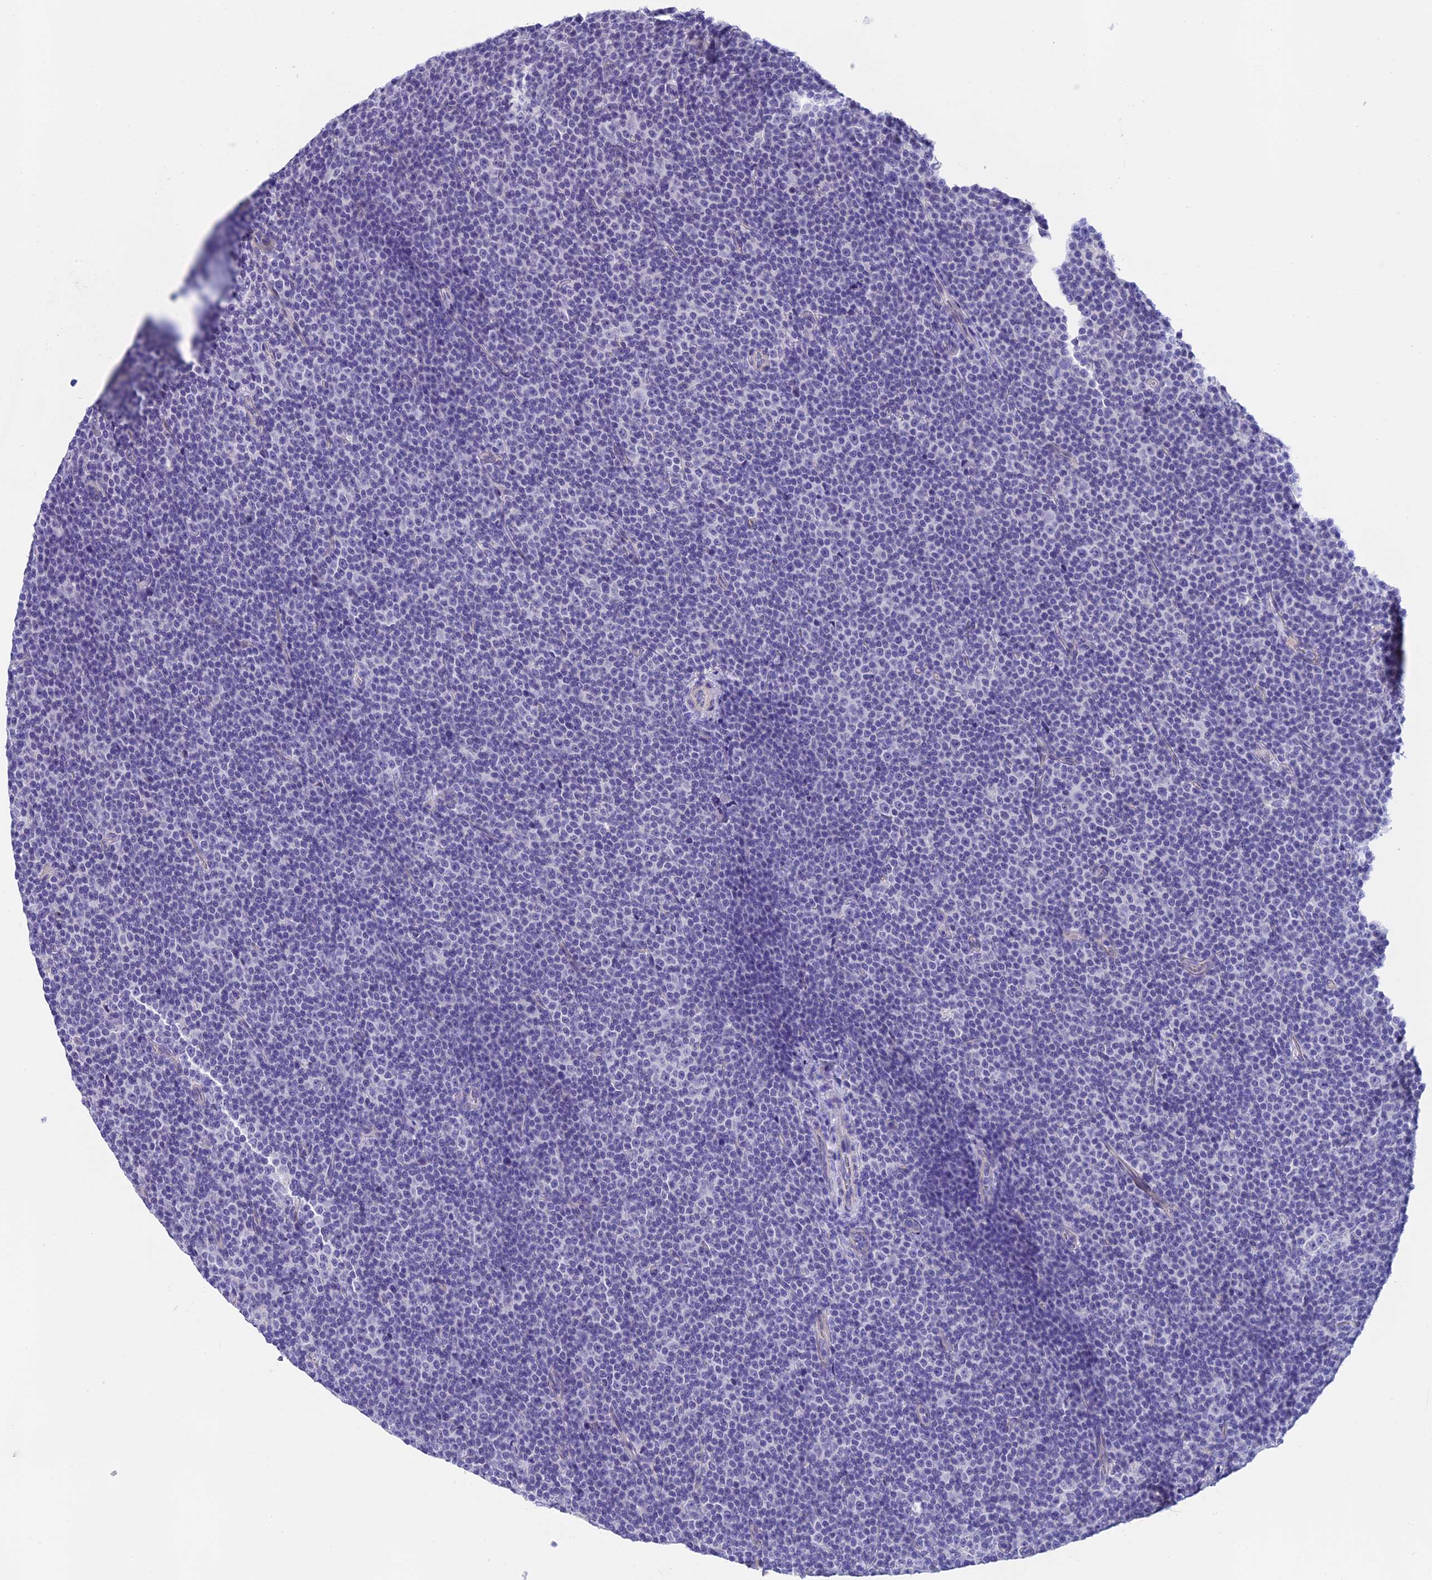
{"staining": {"intensity": "negative", "quantity": "none", "location": "none"}, "tissue": "lymphoma", "cell_type": "Tumor cells", "image_type": "cancer", "snomed": [{"axis": "morphology", "description": "Malignant lymphoma, non-Hodgkin's type, Low grade"}, {"axis": "topography", "description": "Lymph node"}], "caption": "Protein analysis of malignant lymphoma, non-Hodgkin's type (low-grade) exhibits no significant positivity in tumor cells.", "gene": "C17orf67", "patient": {"sex": "female", "age": 67}}